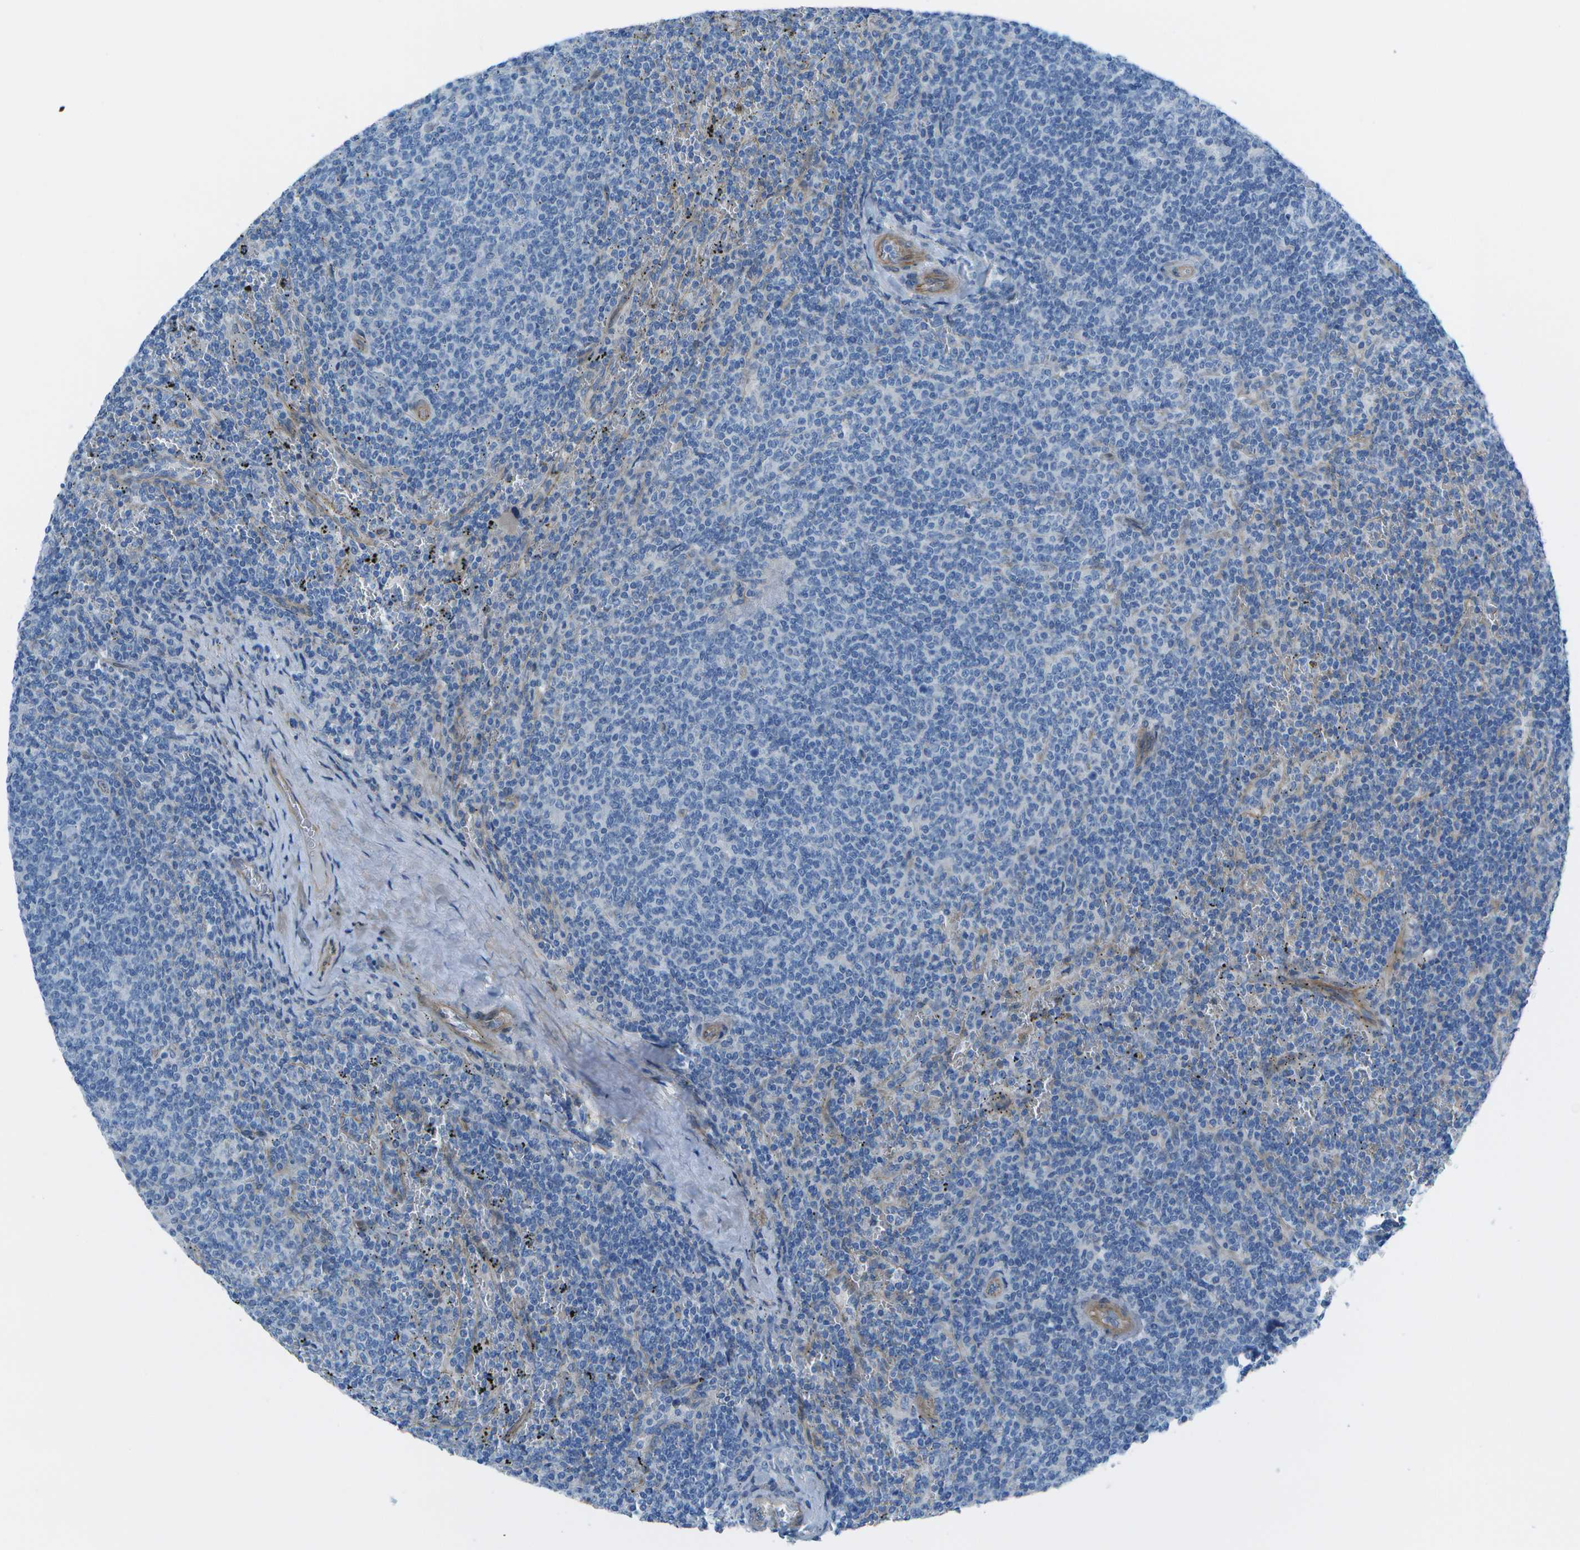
{"staining": {"intensity": "negative", "quantity": "none", "location": "none"}, "tissue": "lymphoma", "cell_type": "Tumor cells", "image_type": "cancer", "snomed": [{"axis": "morphology", "description": "Malignant lymphoma, non-Hodgkin's type, Low grade"}, {"axis": "topography", "description": "Spleen"}], "caption": "Protein analysis of lymphoma reveals no significant positivity in tumor cells.", "gene": "SORBS3", "patient": {"sex": "female", "age": 50}}